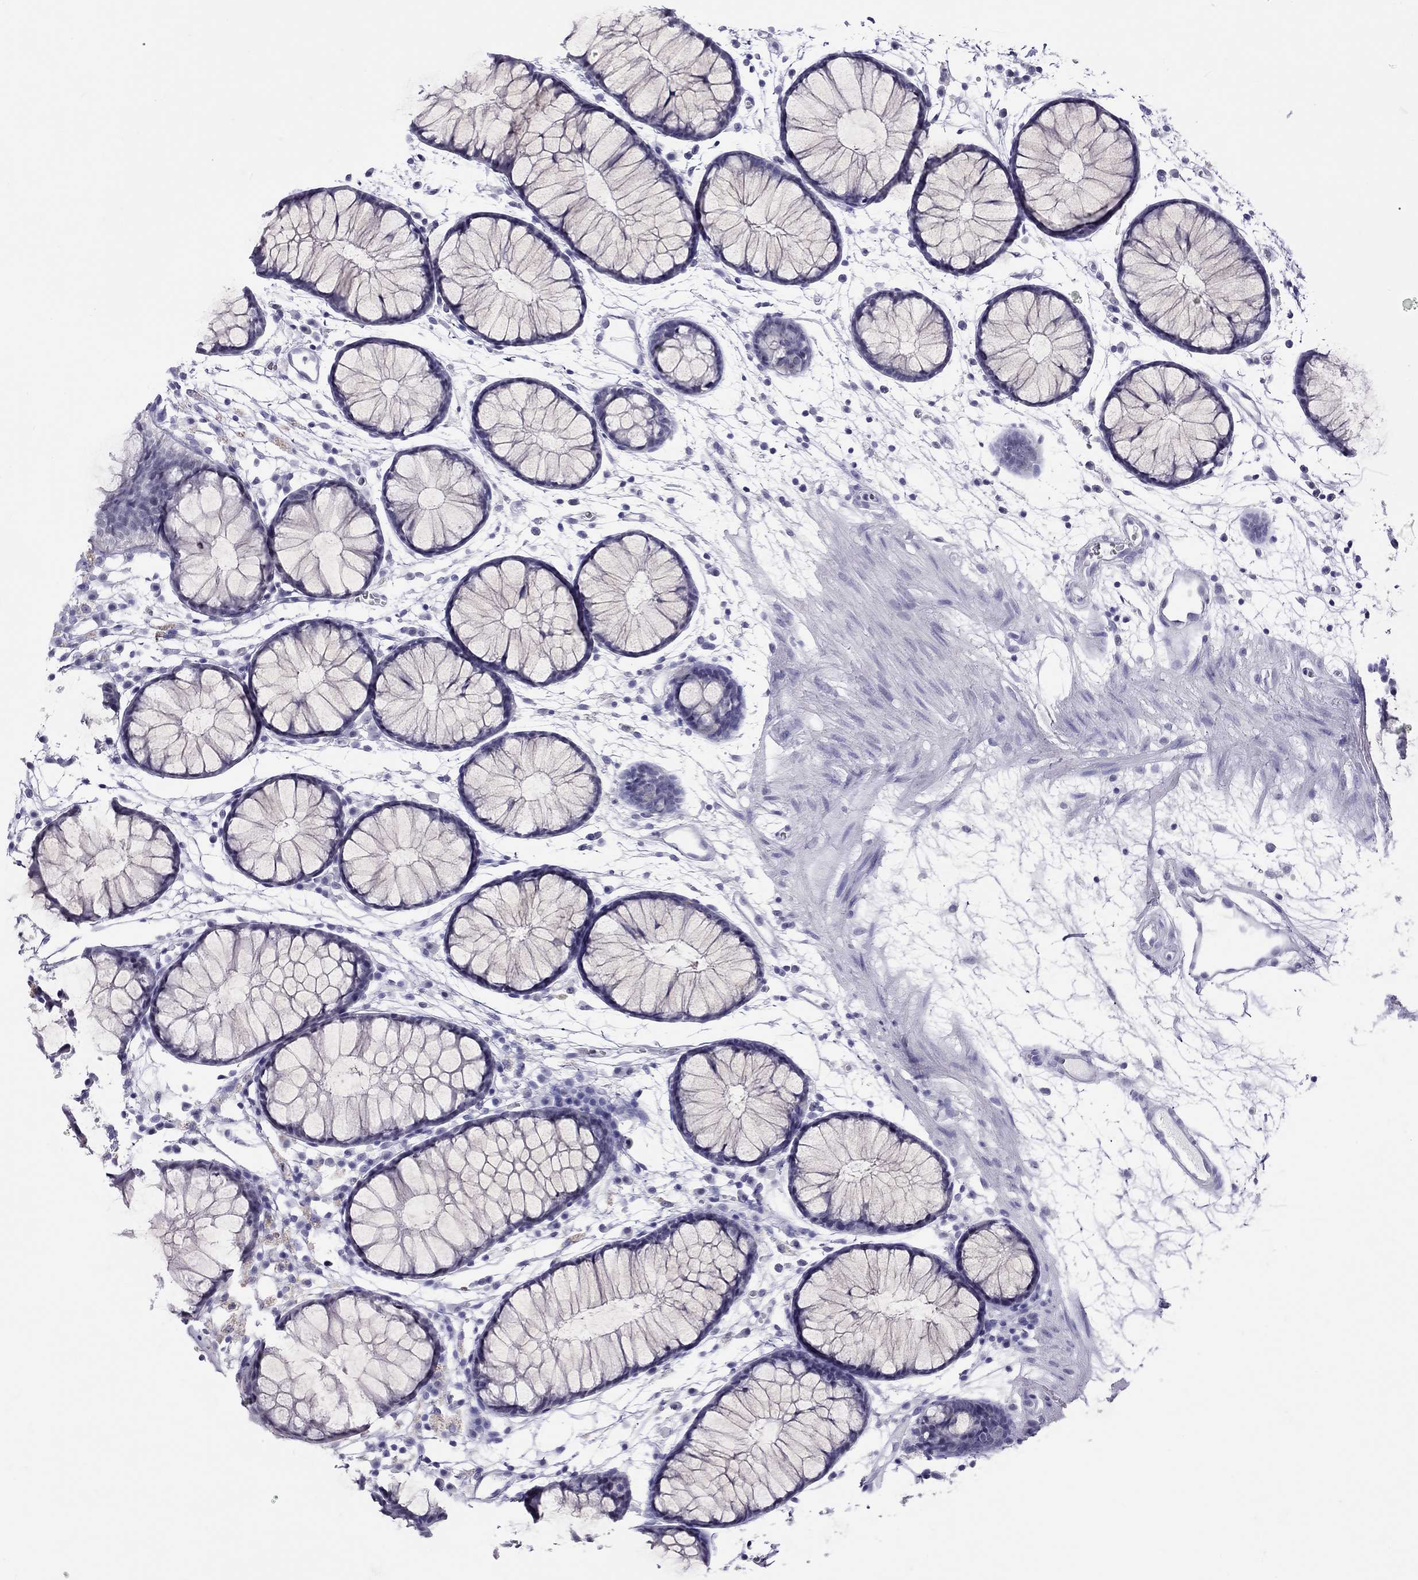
{"staining": {"intensity": "negative", "quantity": "none", "location": "none"}, "tissue": "colon", "cell_type": "Endothelial cells", "image_type": "normal", "snomed": [{"axis": "morphology", "description": "Normal tissue, NOS"}, {"axis": "morphology", "description": "Adenocarcinoma, NOS"}, {"axis": "topography", "description": "Colon"}], "caption": "Endothelial cells show no significant positivity in normal colon. (DAB (3,3'-diaminobenzidine) immunohistochemistry (IHC) visualized using brightfield microscopy, high magnification).", "gene": "CHRNB3", "patient": {"sex": "male", "age": 65}}